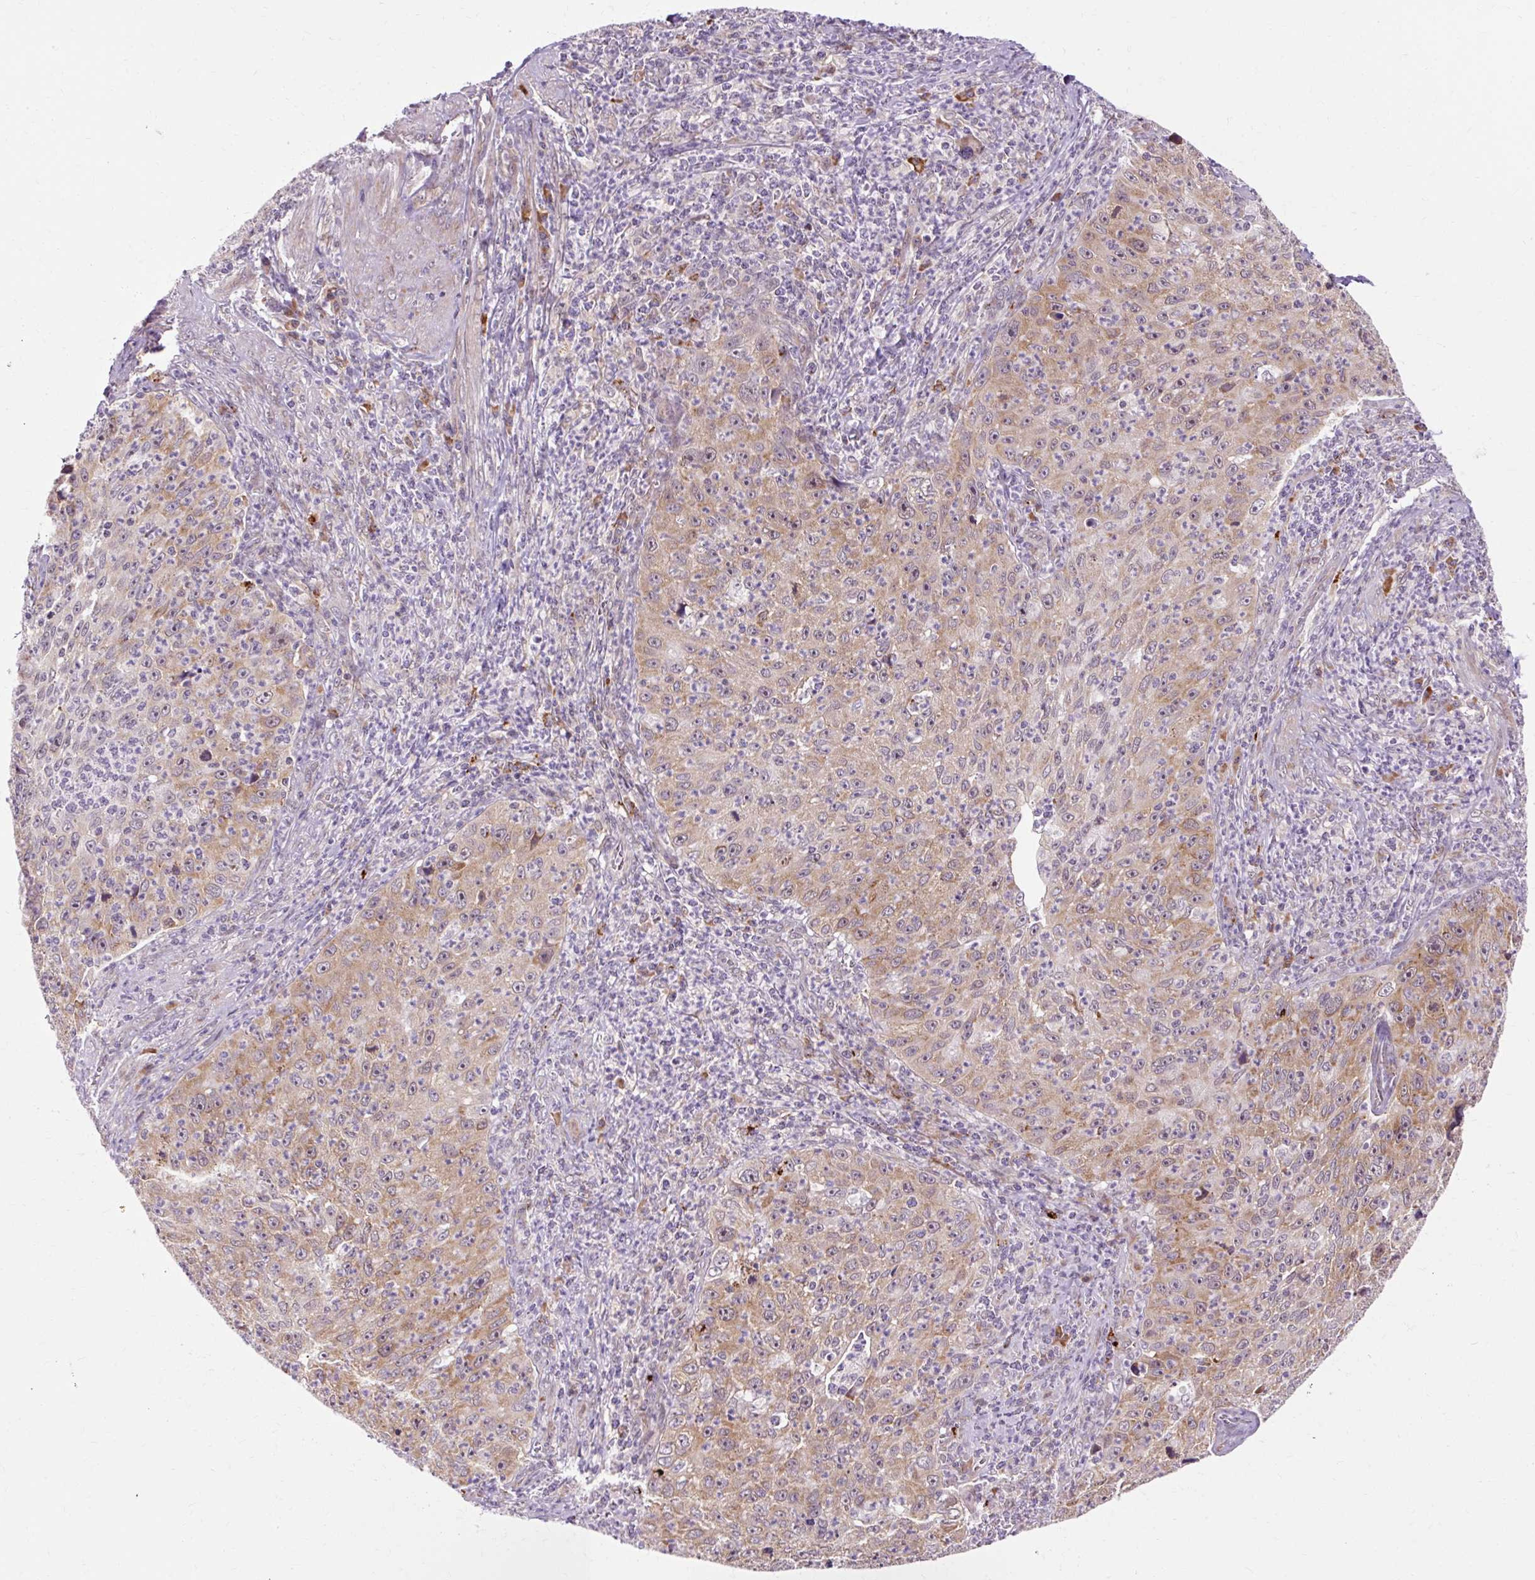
{"staining": {"intensity": "moderate", "quantity": "25%-75%", "location": "cytoplasmic/membranous"}, "tissue": "cervical cancer", "cell_type": "Tumor cells", "image_type": "cancer", "snomed": [{"axis": "morphology", "description": "Squamous cell carcinoma, NOS"}, {"axis": "topography", "description": "Cervix"}], "caption": "Squamous cell carcinoma (cervical) stained for a protein (brown) exhibits moderate cytoplasmic/membranous positive staining in approximately 25%-75% of tumor cells.", "gene": "GEMIN2", "patient": {"sex": "female", "age": 30}}